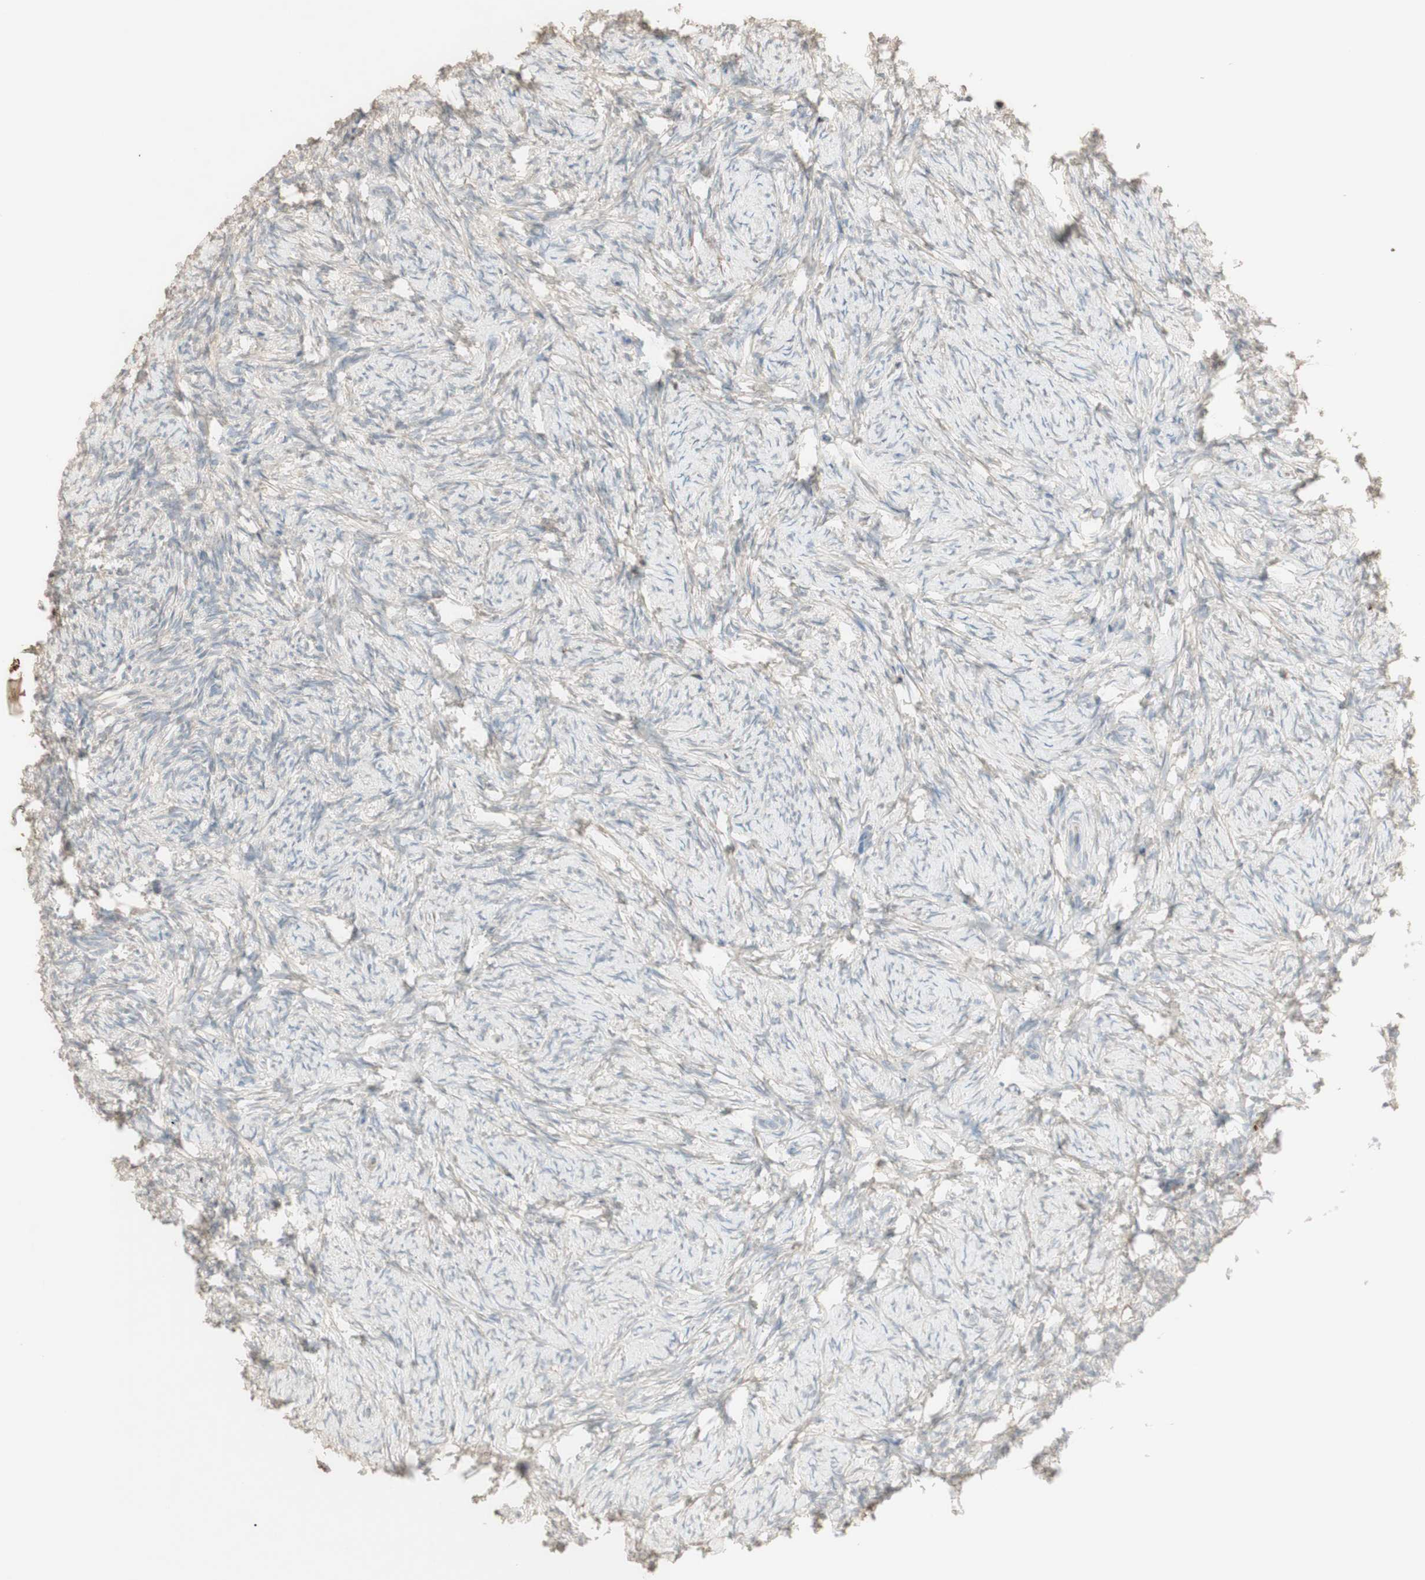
{"staining": {"intensity": "negative", "quantity": "none", "location": "none"}, "tissue": "ovary", "cell_type": "Follicle cells", "image_type": "normal", "snomed": [{"axis": "morphology", "description": "Normal tissue, NOS"}, {"axis": "topography", "description": "Ovary"}], "caption": "This histopathology image is of normal ovary stained with IHC to label a protein in brown with the nuclei are counter-stained blue. There is no staining in follicle cells.", "gene": "IFNG", "patient": {"sex": "female", "age": 60}}